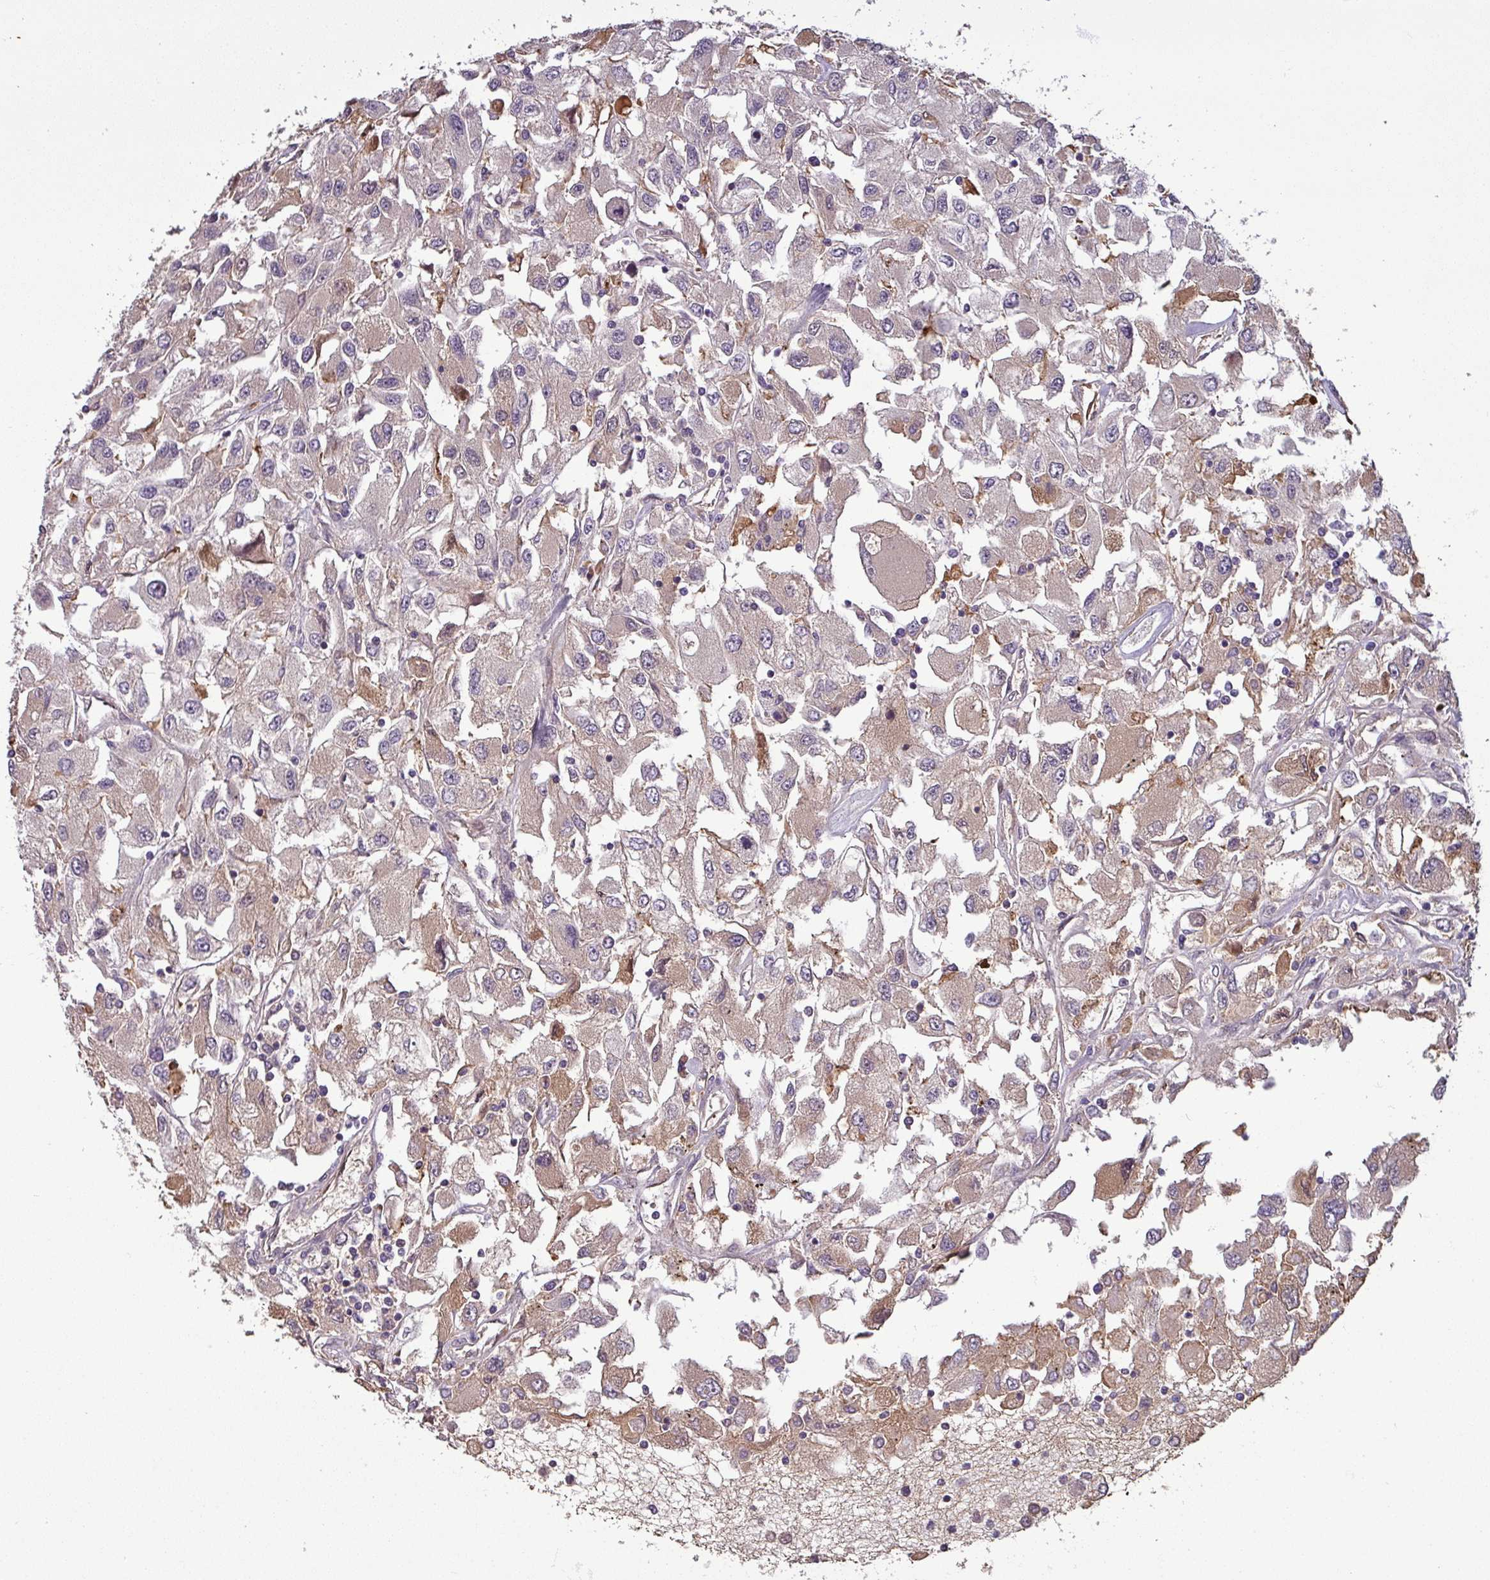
{"staining": {"intensity": "negative", "quantity": "none", "location": "none"}, "tissue": "renal cancer", "cell_type": "Tumor cells", "image_type": "cancer", "snomed": [{"axis": "morphology", "description": "Adenocarcinoma, NOS"}, {"axis": "topography", "description": "Kidney"}], "caption": "A micrograph of human renal cancer (adenocarcinoma) is negative for staining in tumor cells.", "gene": "NOB1", "patient": {"sex": "female", "age": 52}}